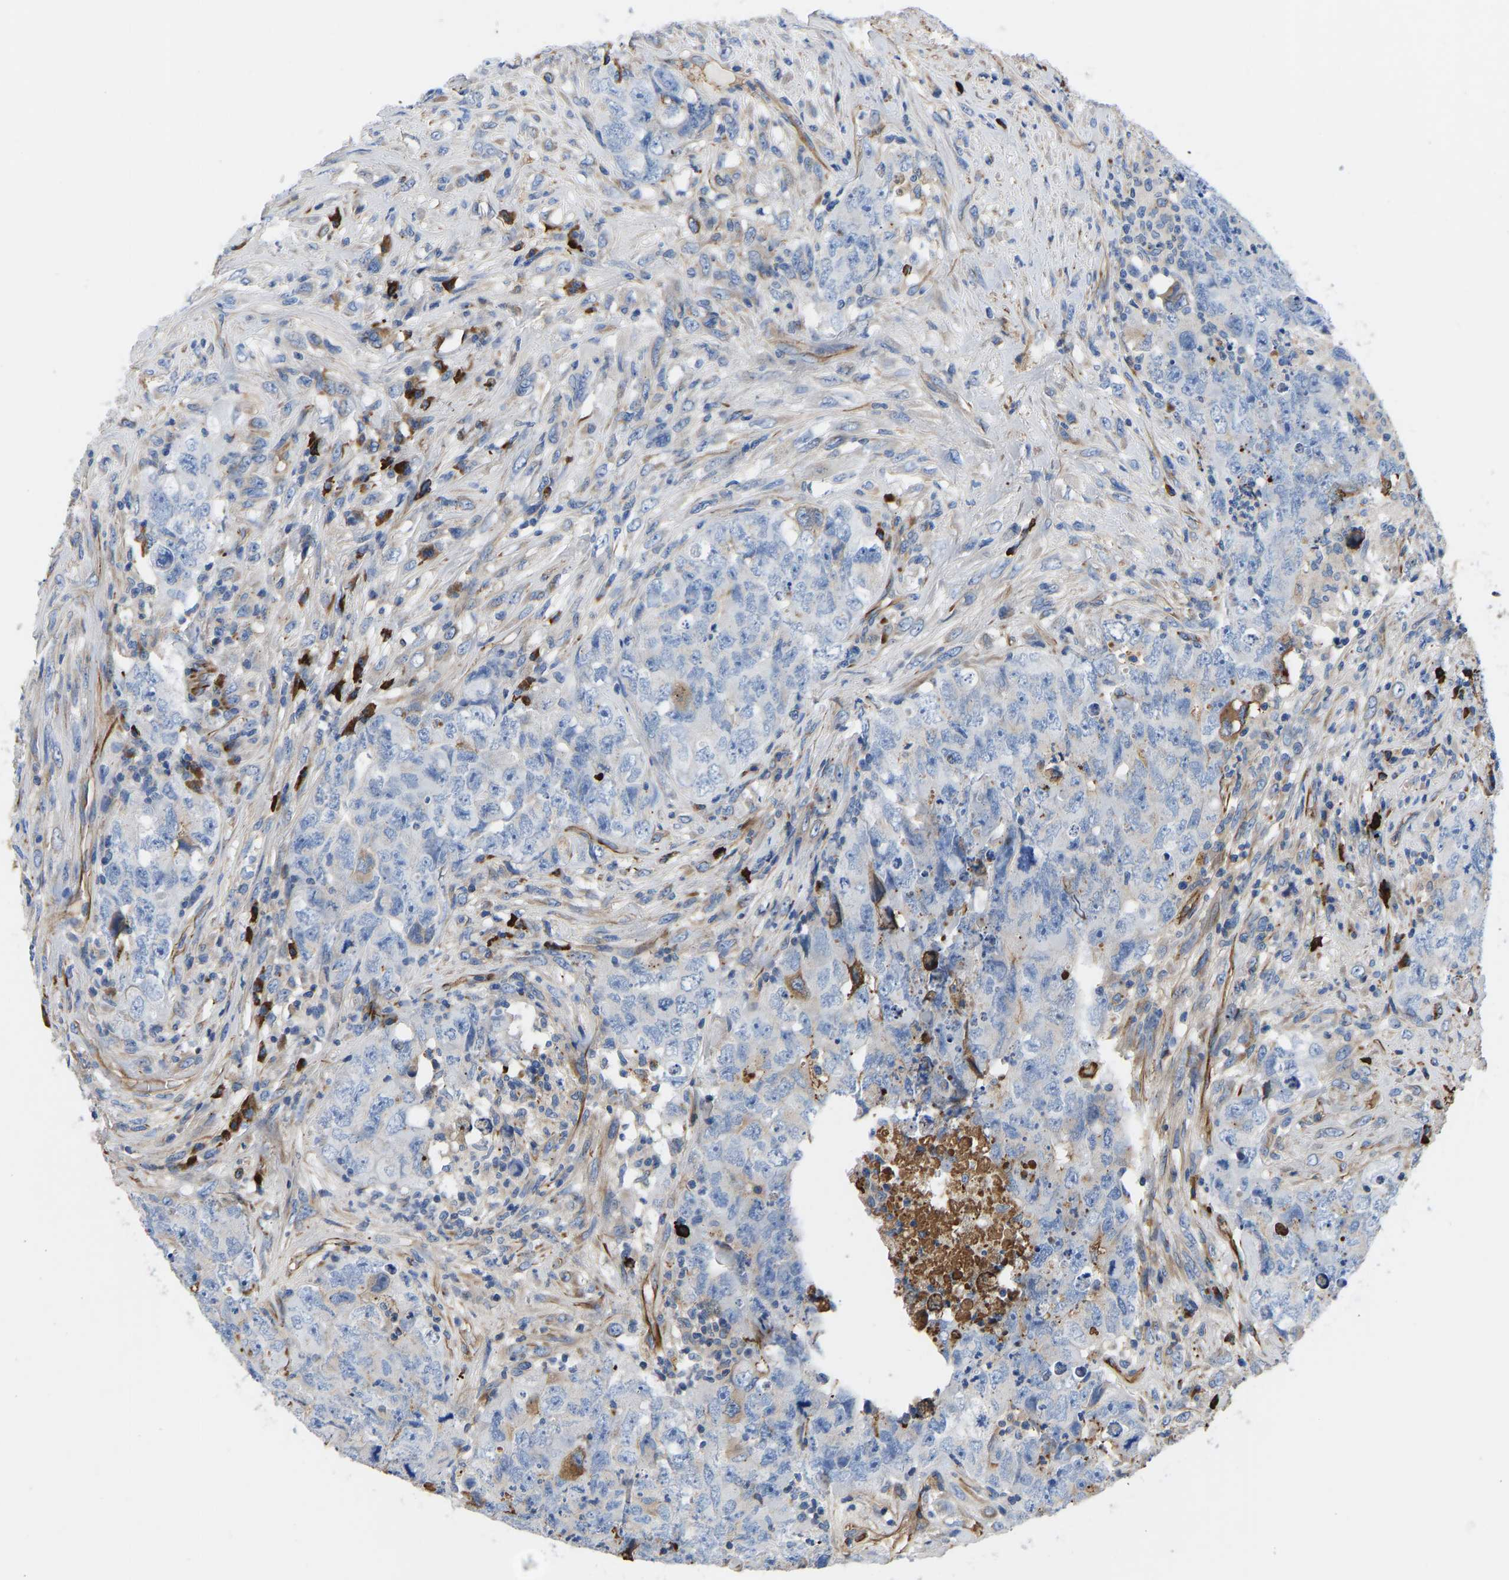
{"staining": {"intensity": "negative", "quantity": "none", "location": "none"}, "tissue": "testis cancer", "cell_type": "Tumor cells", "image_type": "cancer", "snomed": [{"axis": "morphology", "description": "Carcinoma, Embryonal, NOS"}, {"axis": "topography", "description": "Testis"}], "caption": "Immunohistochemistry (IHC) of testis cancer exhibits no expression in tumor cells. The staining was performed using DAB to visualize the protein expression in brown, while the nuclei were stained in blue with hematoxylin (Magnification: 20x).", "gene": "HSPG2", "patient": {"sex": "male", "age": 32}}